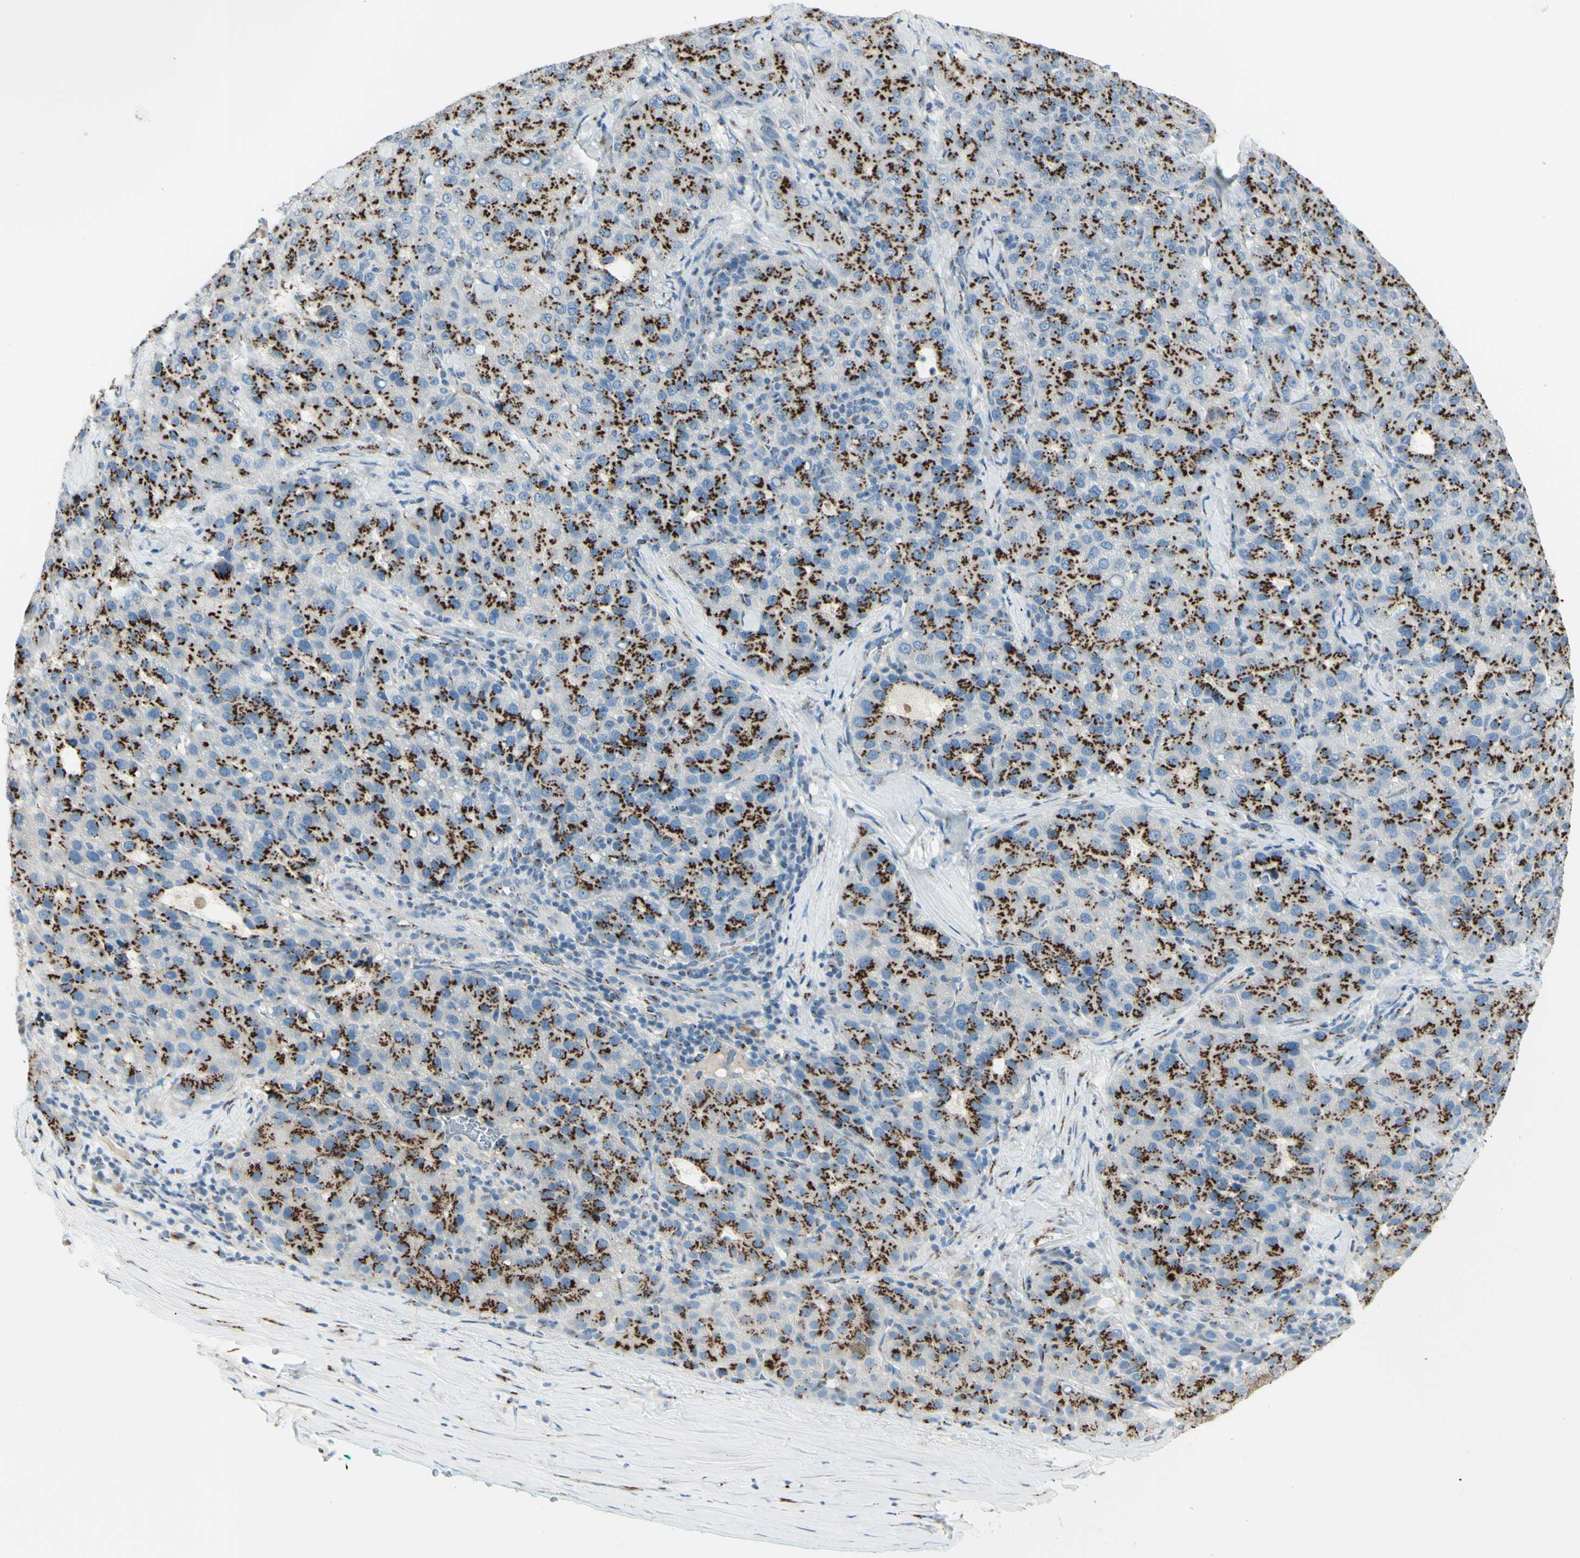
{"staining": {"intensity": "strong", "quantity": ">75%", "location": "cytoplasmic/membranous"}, "tissue": "liver cancer", "cell_type": "Tumor cells", "image_type": "cancer", "snomed": [{"axis": "morphology", "description": "Carcinoma, Hepatocellular, NOS"}, {"axis": "topography", "description": "Liver"}], "caption": "Immunohistochemistry (IHC) (DAB) staining of liver cancer shows strong cytoplasmic/membranous protein positivity in approximately >75% of tumor cells.", "gene": "B4GALT1", "patient": {"sex": "male", "age": 65}}